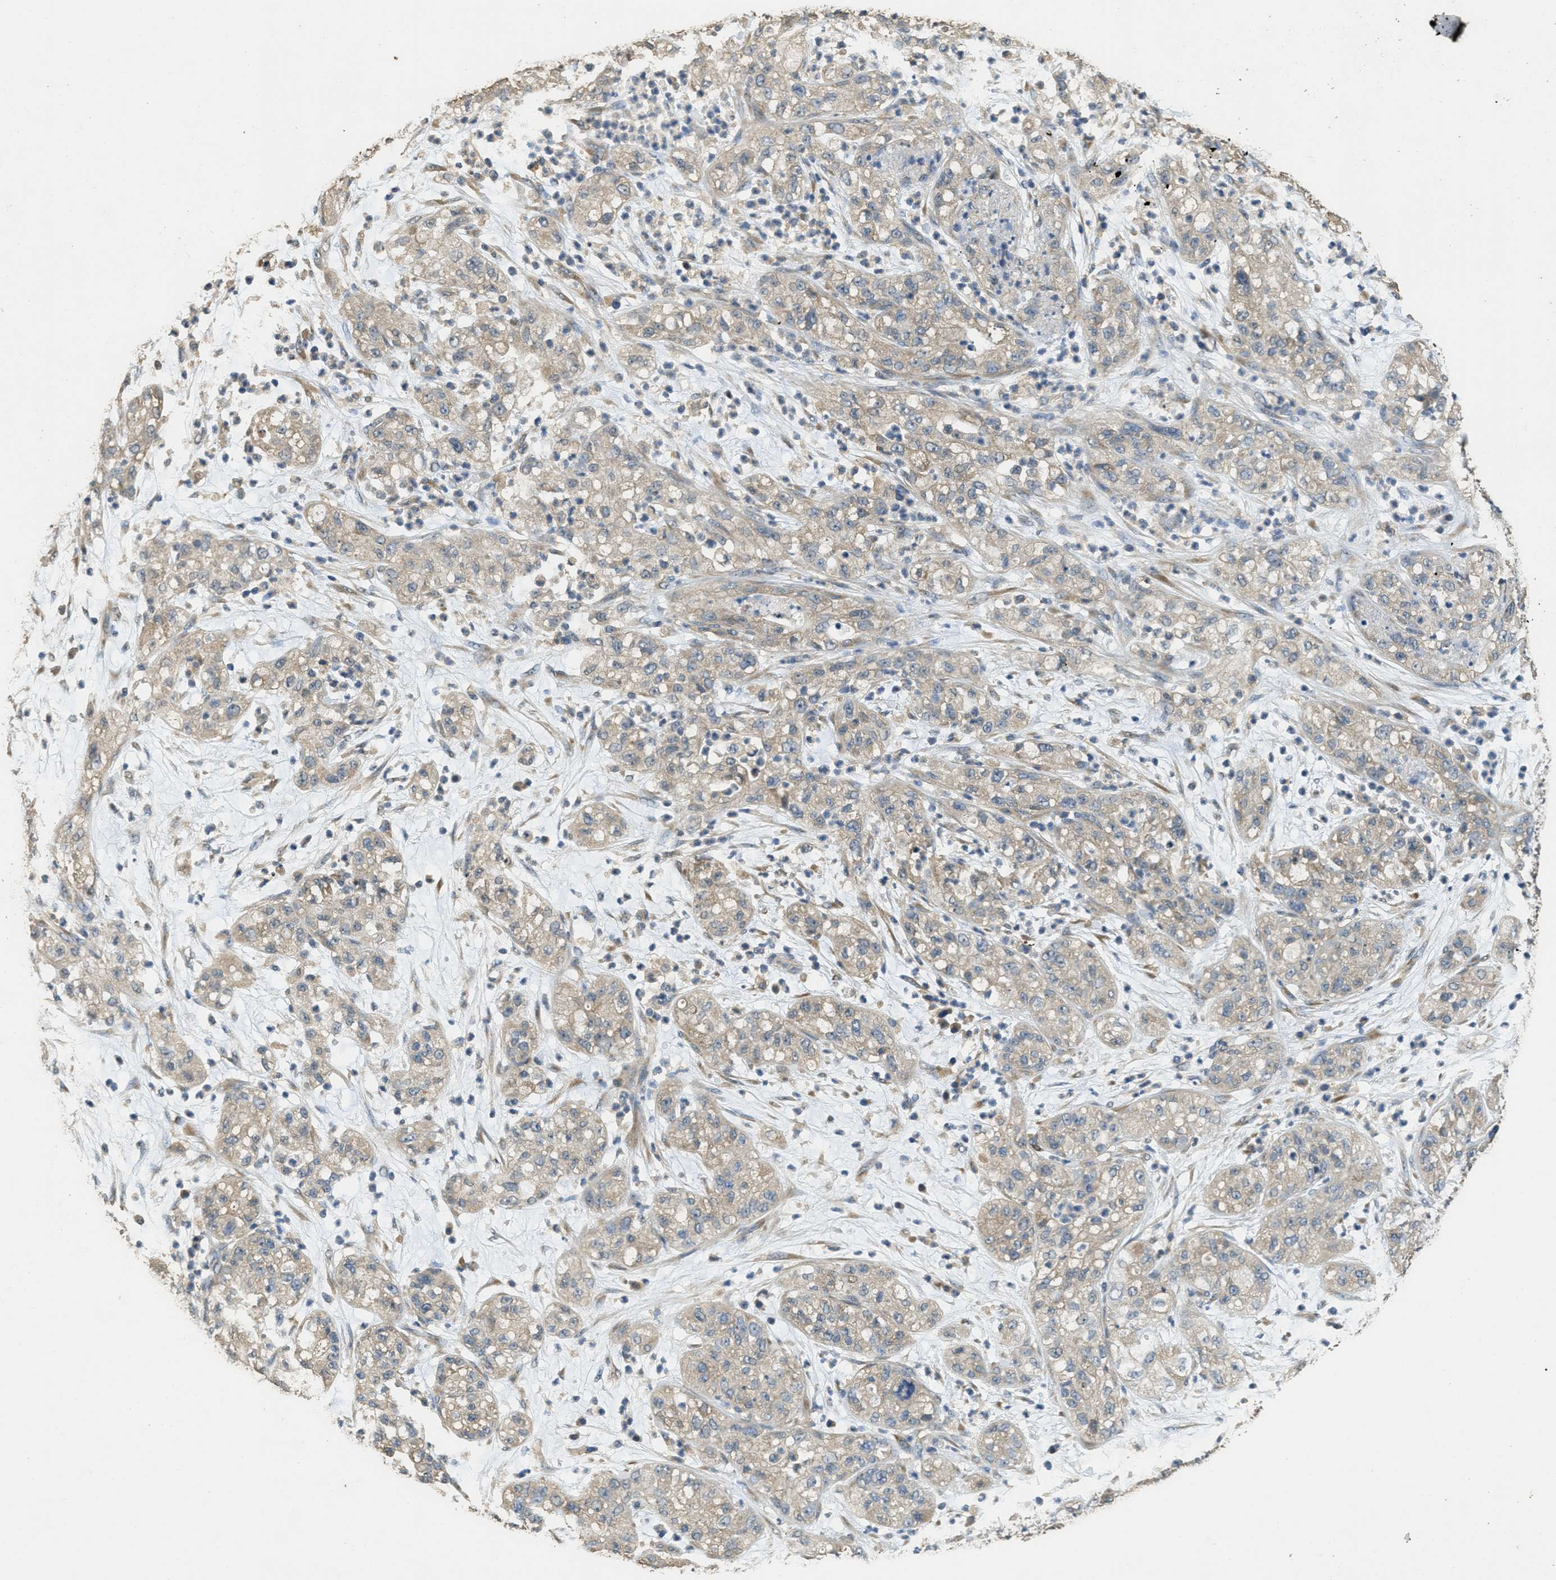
{"staining": {"intensity": "weak", "quantity": ">75%", "location": "cytoplasmic/membranous"}, "tissue": "pancreatic cancer", "cell_type": "Tumor cells", "image_type": "cancer", "snomed": [{"axis": "morphology", "description": "Adenocarcinoma, NOS"}, {"axis": "topography", "description": "Pancreas"}], "caption": "The micrograph reveals staining of adenocarcinoma (pancreatic), revealing weak cytoplasmic/membranous protein expression (brown color) within tumor cells.", "gene": "RAB6B", "patient": {"sex": "female", "age": 78}}